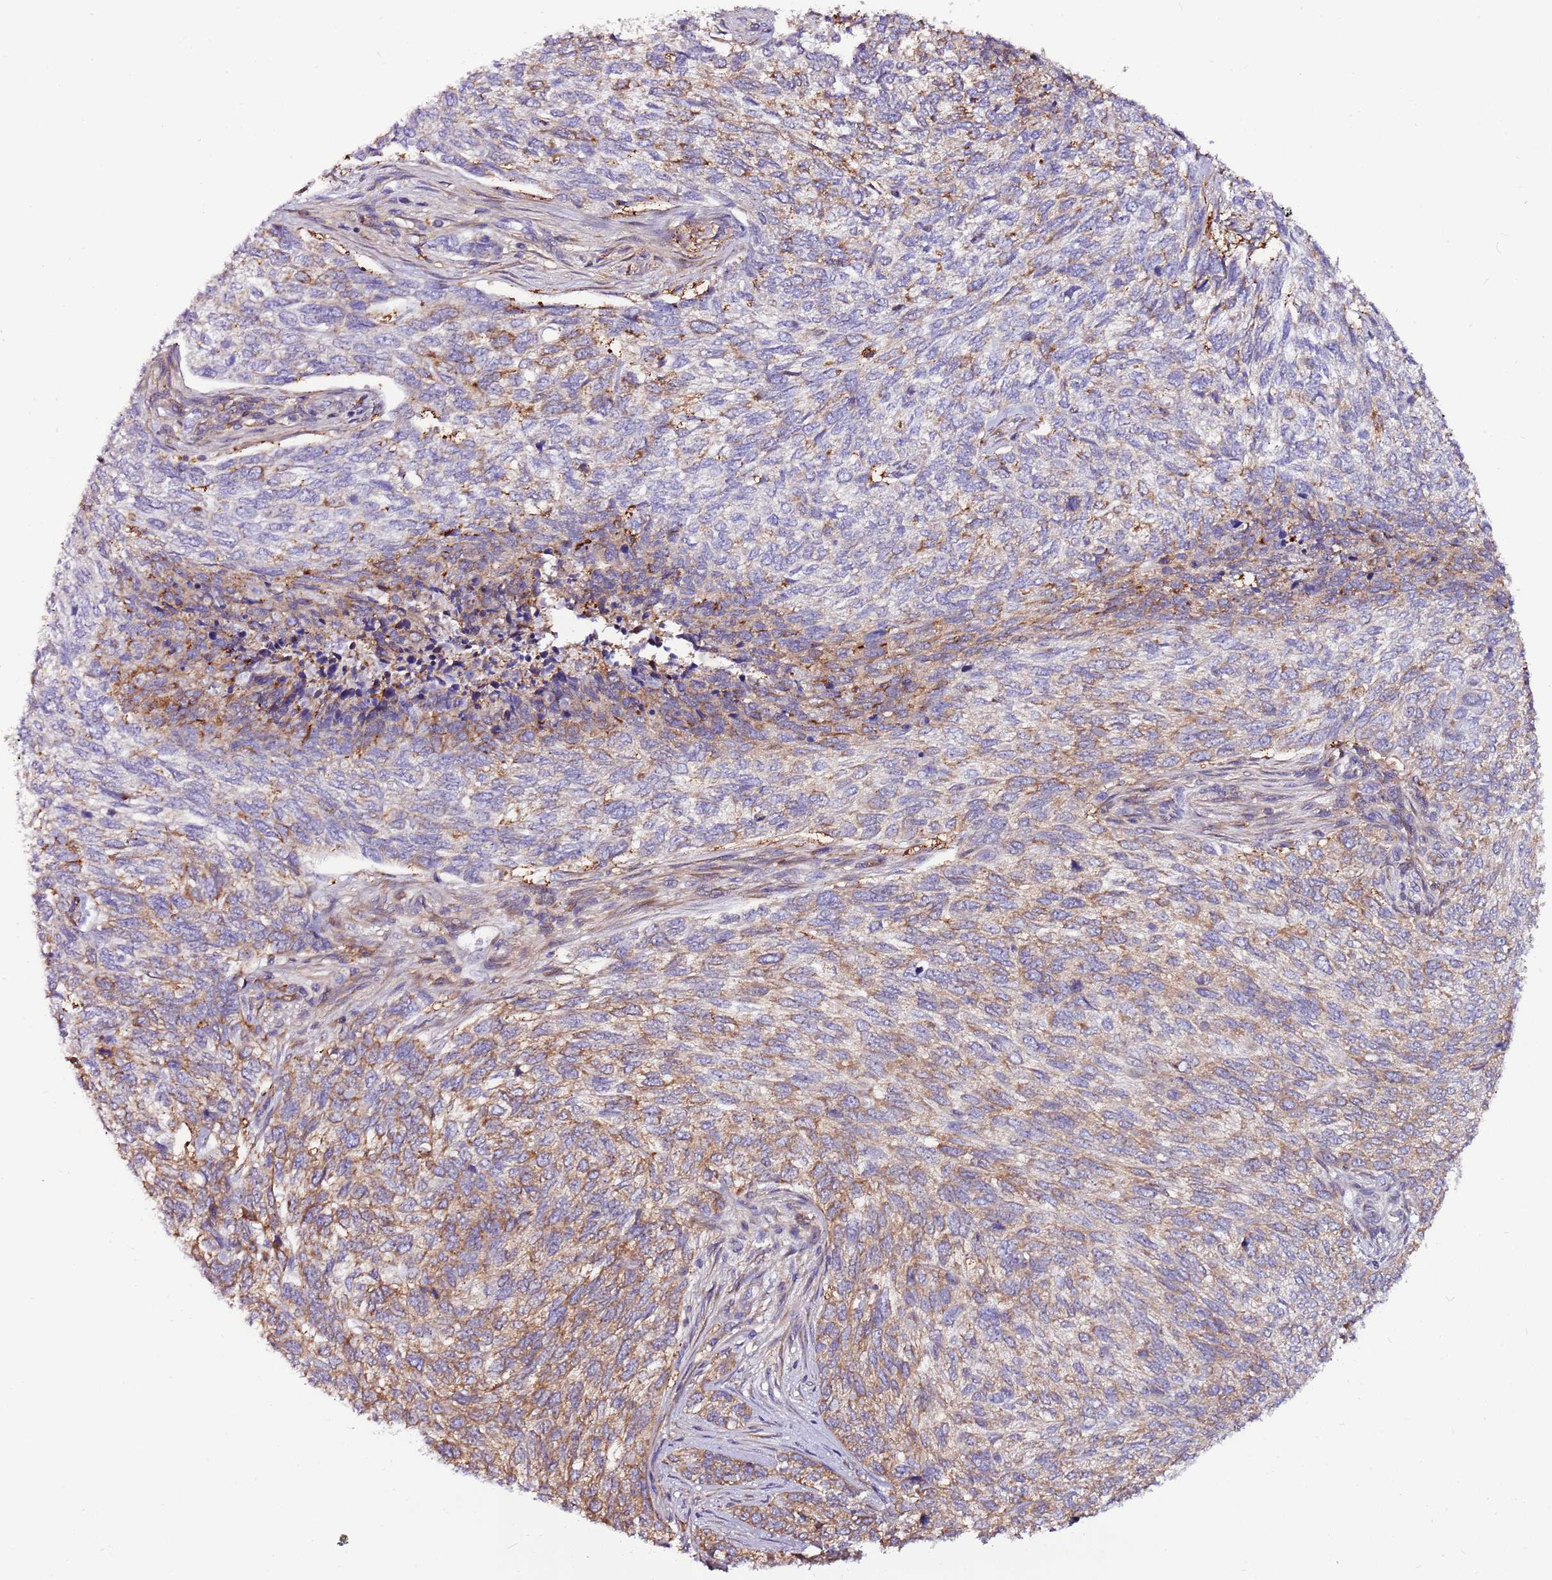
{"staining": {"intensity": "moderate", "quantity": "<25%", "location": "cytoplasmic/membranous"}, "tissue": "skin cancer", "cell_type": "Tumor cells", "image_type": "cancer", "snomed": [{"axis": "morphology", "description": "Basal cell carcinoma"}, {"axis": "topography", "description": "Skin"}], "caption": "Immunohistochemistry (IHC) image of neoplastic tissue: human skin basal cell carcinoma stained using IHC shows low levels of moderate protein expression localized specifically in the cytoplasmic/membranous of tumor cells, appearing as a cytoplasmic/membranous brown color.", "gene": "ATXN2L", "patient": {"sex": "female", "age": 65}}